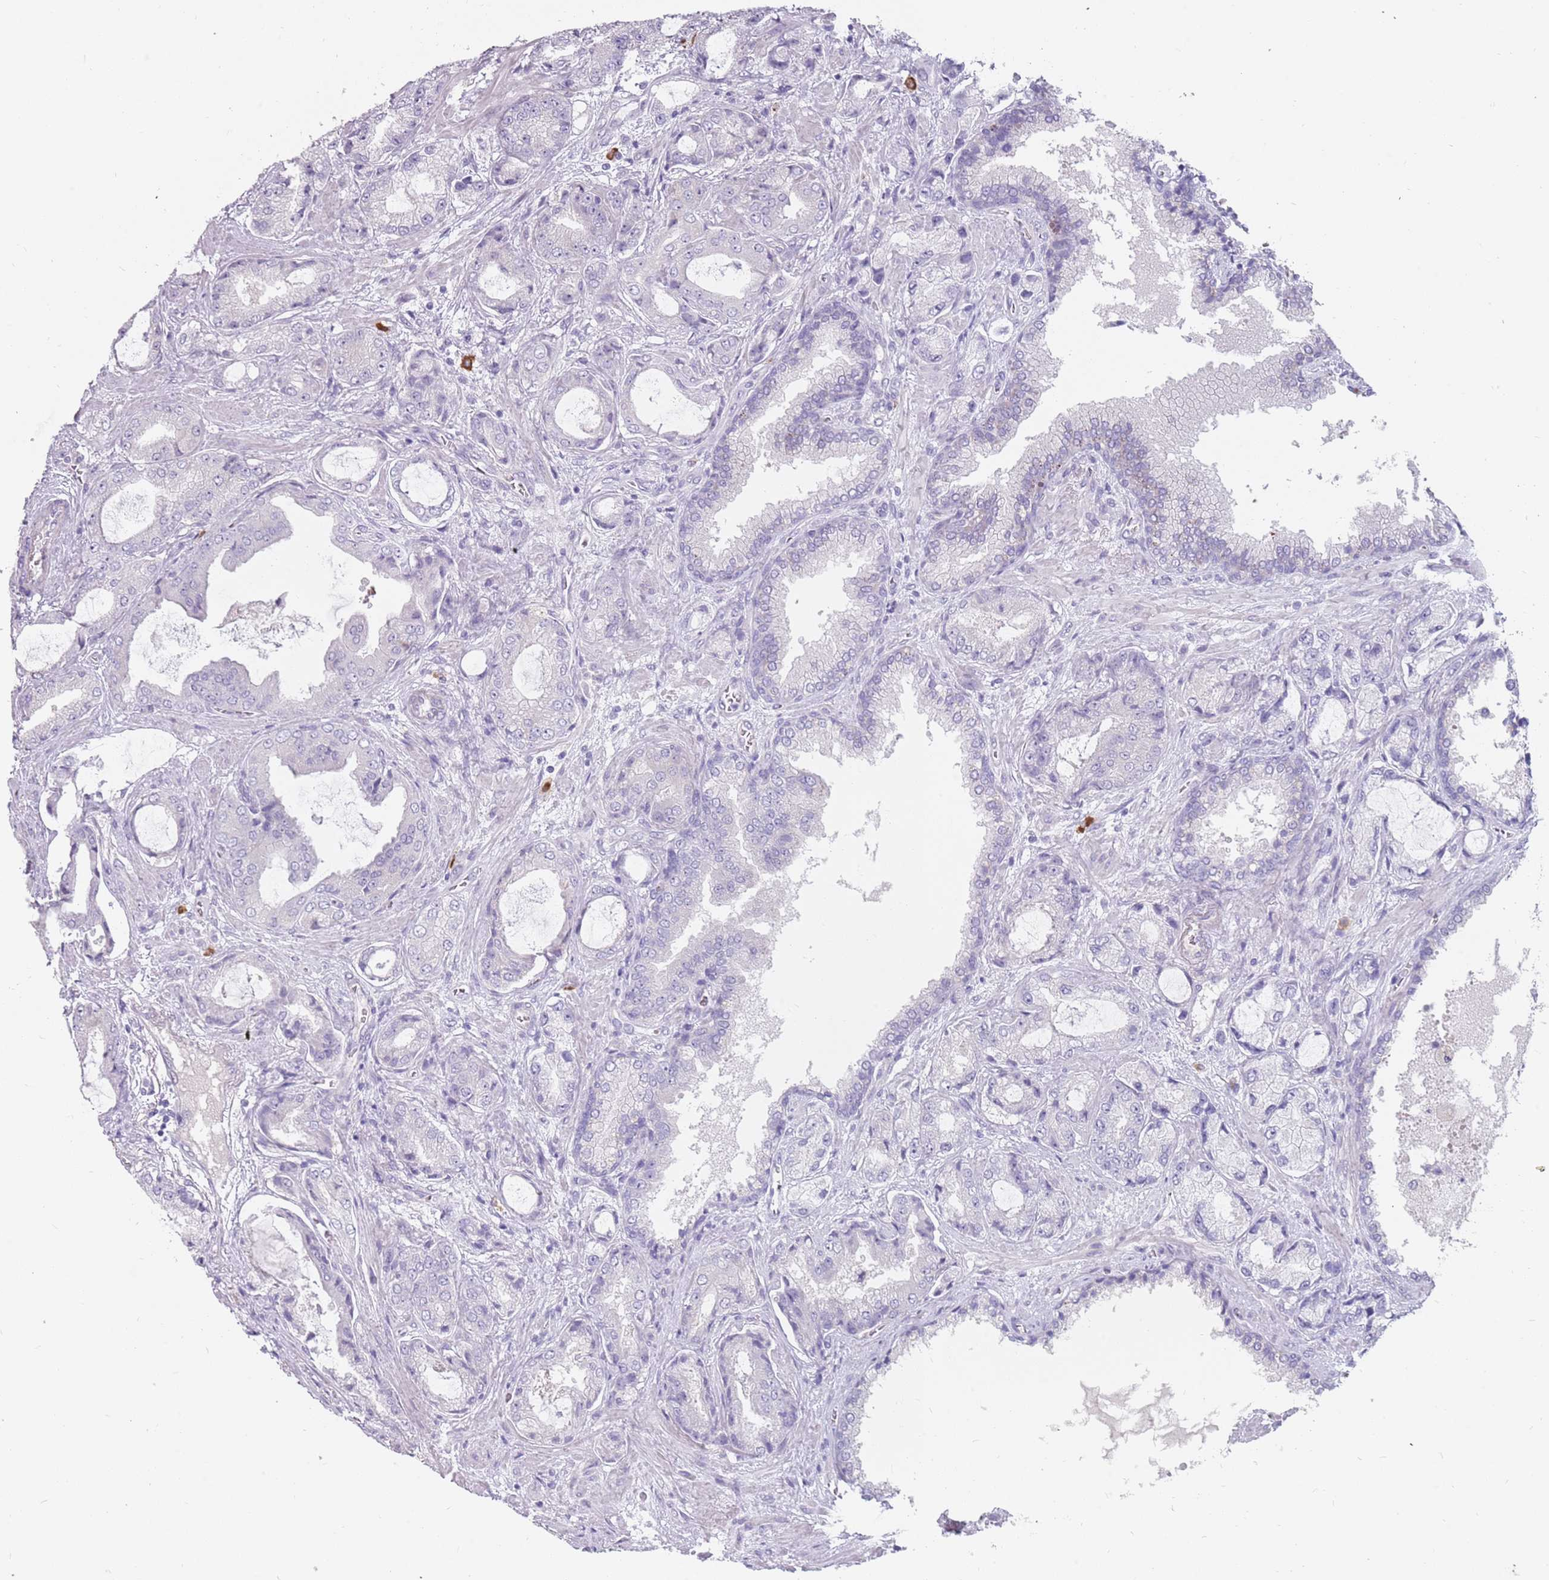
{"staining": {"intensity": "negative", "quantity": "none", "location": "none"}, "tissue": "prostate cancer", "cell_type": "Tumor cells", "image_type": "cancer", "snomed": [{"axis": "morphology", "description": "Adenocarcinoma, High grade"}, {"axis": "topography", "description": "Prostate"}], "caption": "Immunohistochemistry (IHC) histopathology image of prostate cancer stained for a protein (brown), which exhibits no staining in tumor cells.", "gene": "DDX4", "patient": {"sex": "male", "age": 68}}